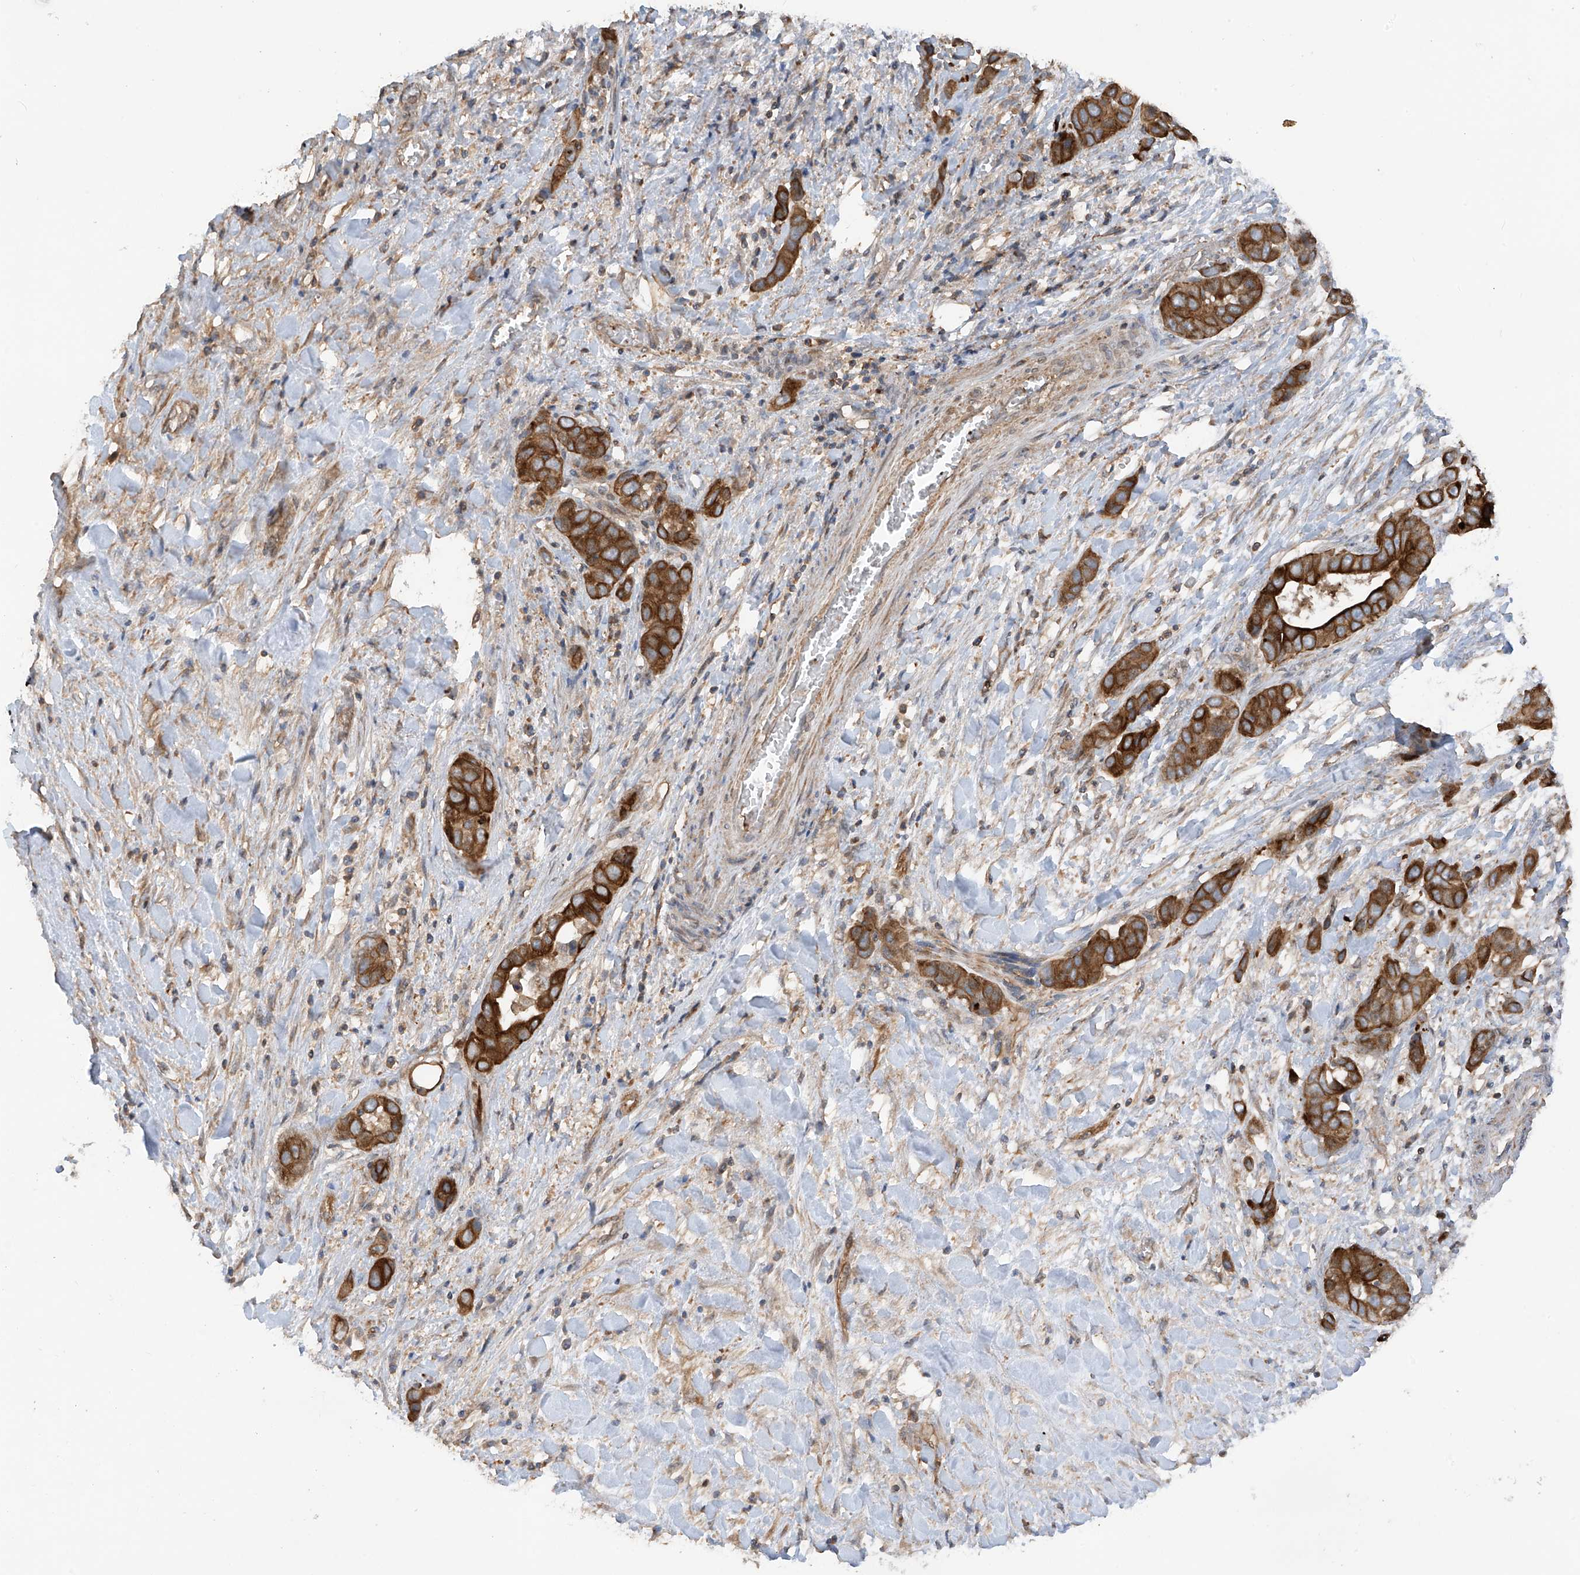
{"staining": {"intensity": "strong", "quantity": ">75%", "location": "cytoplasmic/membranous"}, "tissue": "liver cancer", "cell_type": "Tumor cells", "image_type": "cancer", "snomed": [{"axis": "morphology", "description": "Cholangiocarcinoma"}, {"axis": "topography", "description": "Liver"}], "caption": "Cholangiocarcinoma (liver) stained with immunohistochemistry demonstrates strong cytoplasmic/membranous staining in approximately >75% of tumor cells.", "gene": "RPAIN", "patient": {"sex": "female", "age": 52}}